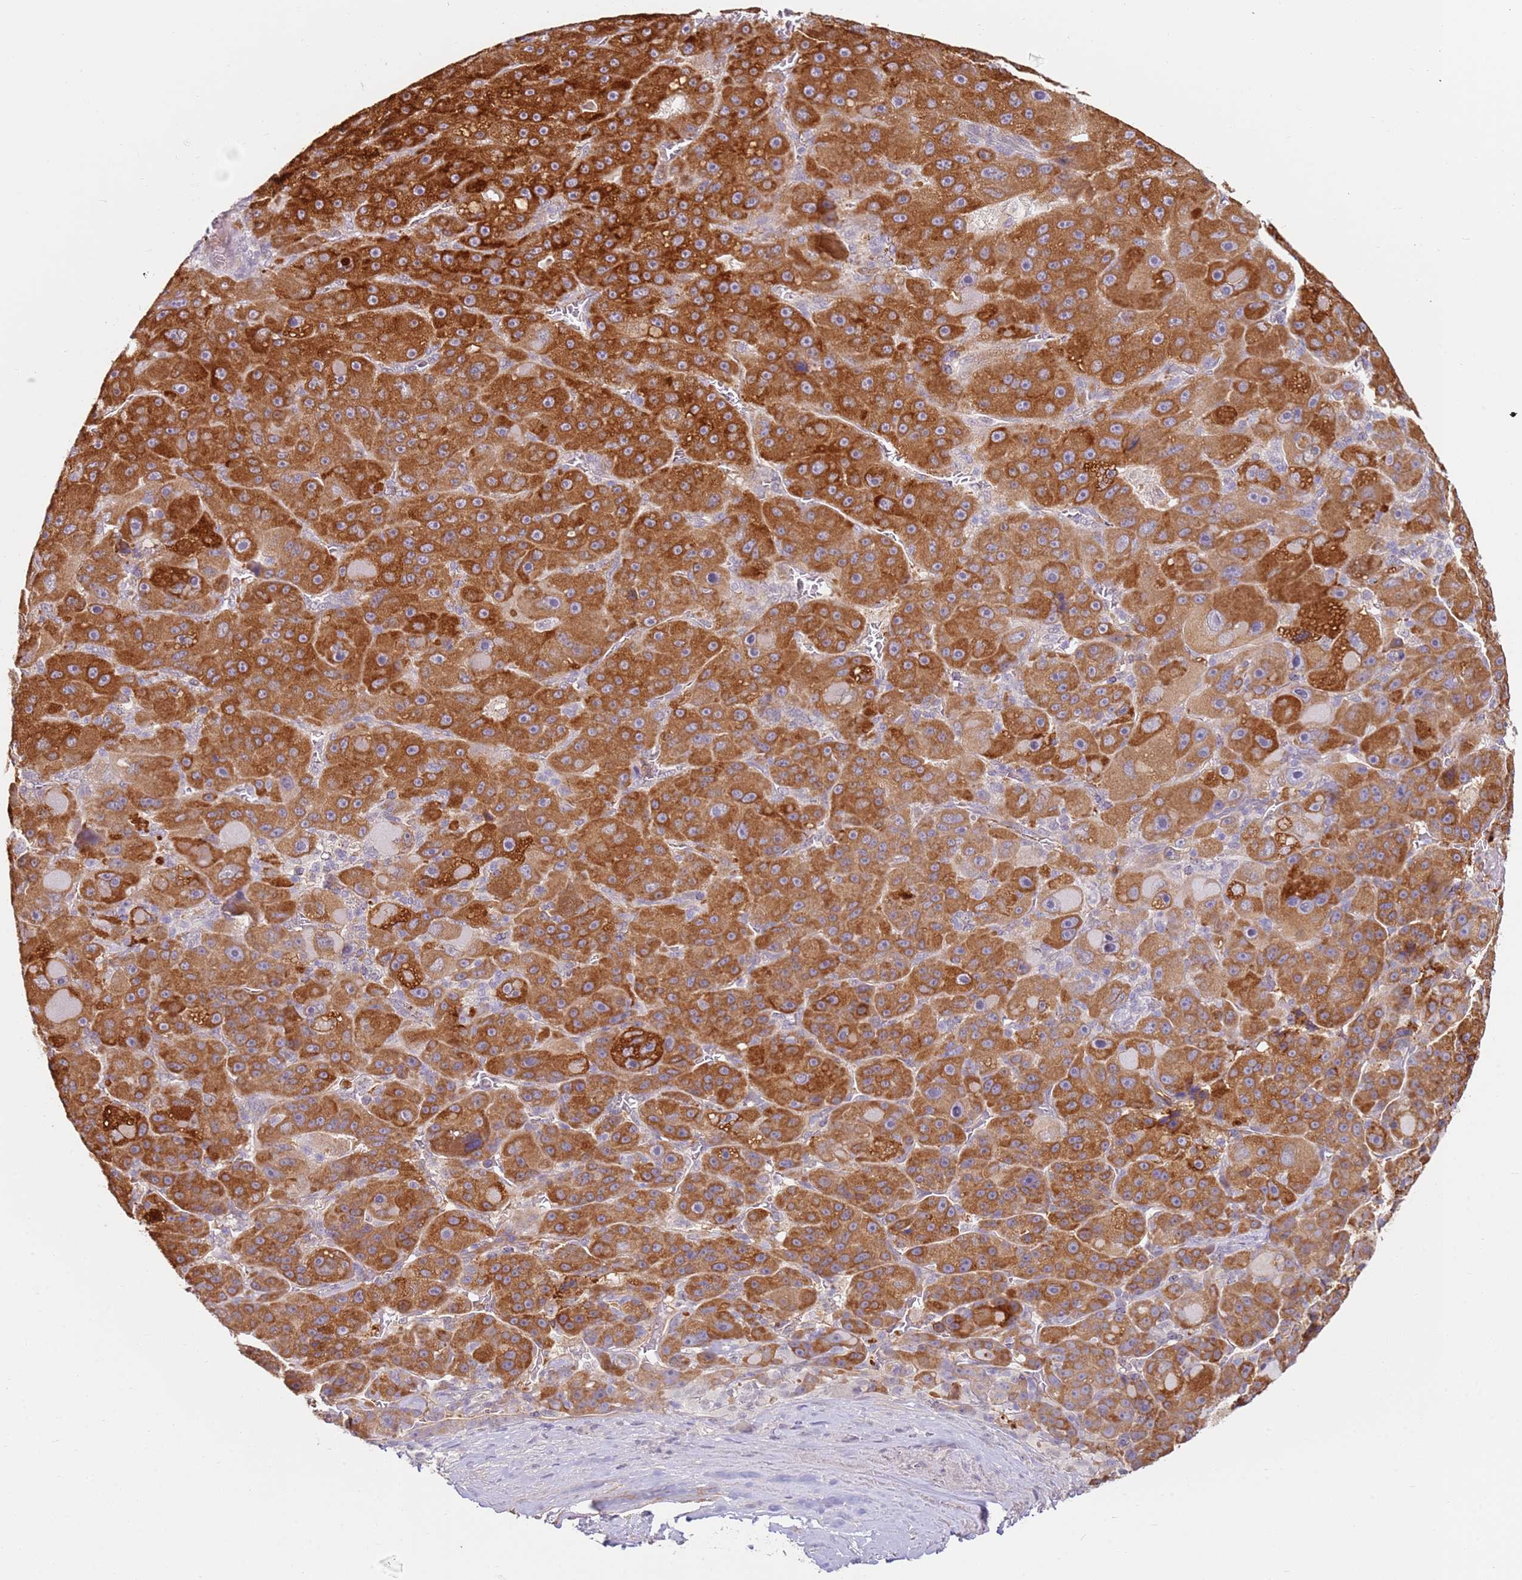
{"staining": {"intensity": "strong", "quantity": ">75%", "location": "cytoplasmic/membranous"}, "tissue": "liver cancer", "cell_type": "Tumor cells", "image_type": "cancer", "snomed": [{"axis": "morphology", "description": "Carcinoma, Hepatocellular, NOS"}, {"axis": "topography", "description": "Liver"}], "caption": "An IHC micrograph of neoplastic tissue is shown. Protein staining in brown highlights strong cytoplasmic/membranous positivity in liver hepatocellular carcinoma within tumor cells. Using DAB (3,3'-diaminobenzidine) (brown) and hematoxylin (blue) stains, captured at high magnification using brightfield microscopy.", "gene": "WDR93", "patient": {"sex": "male", "age": 76}}